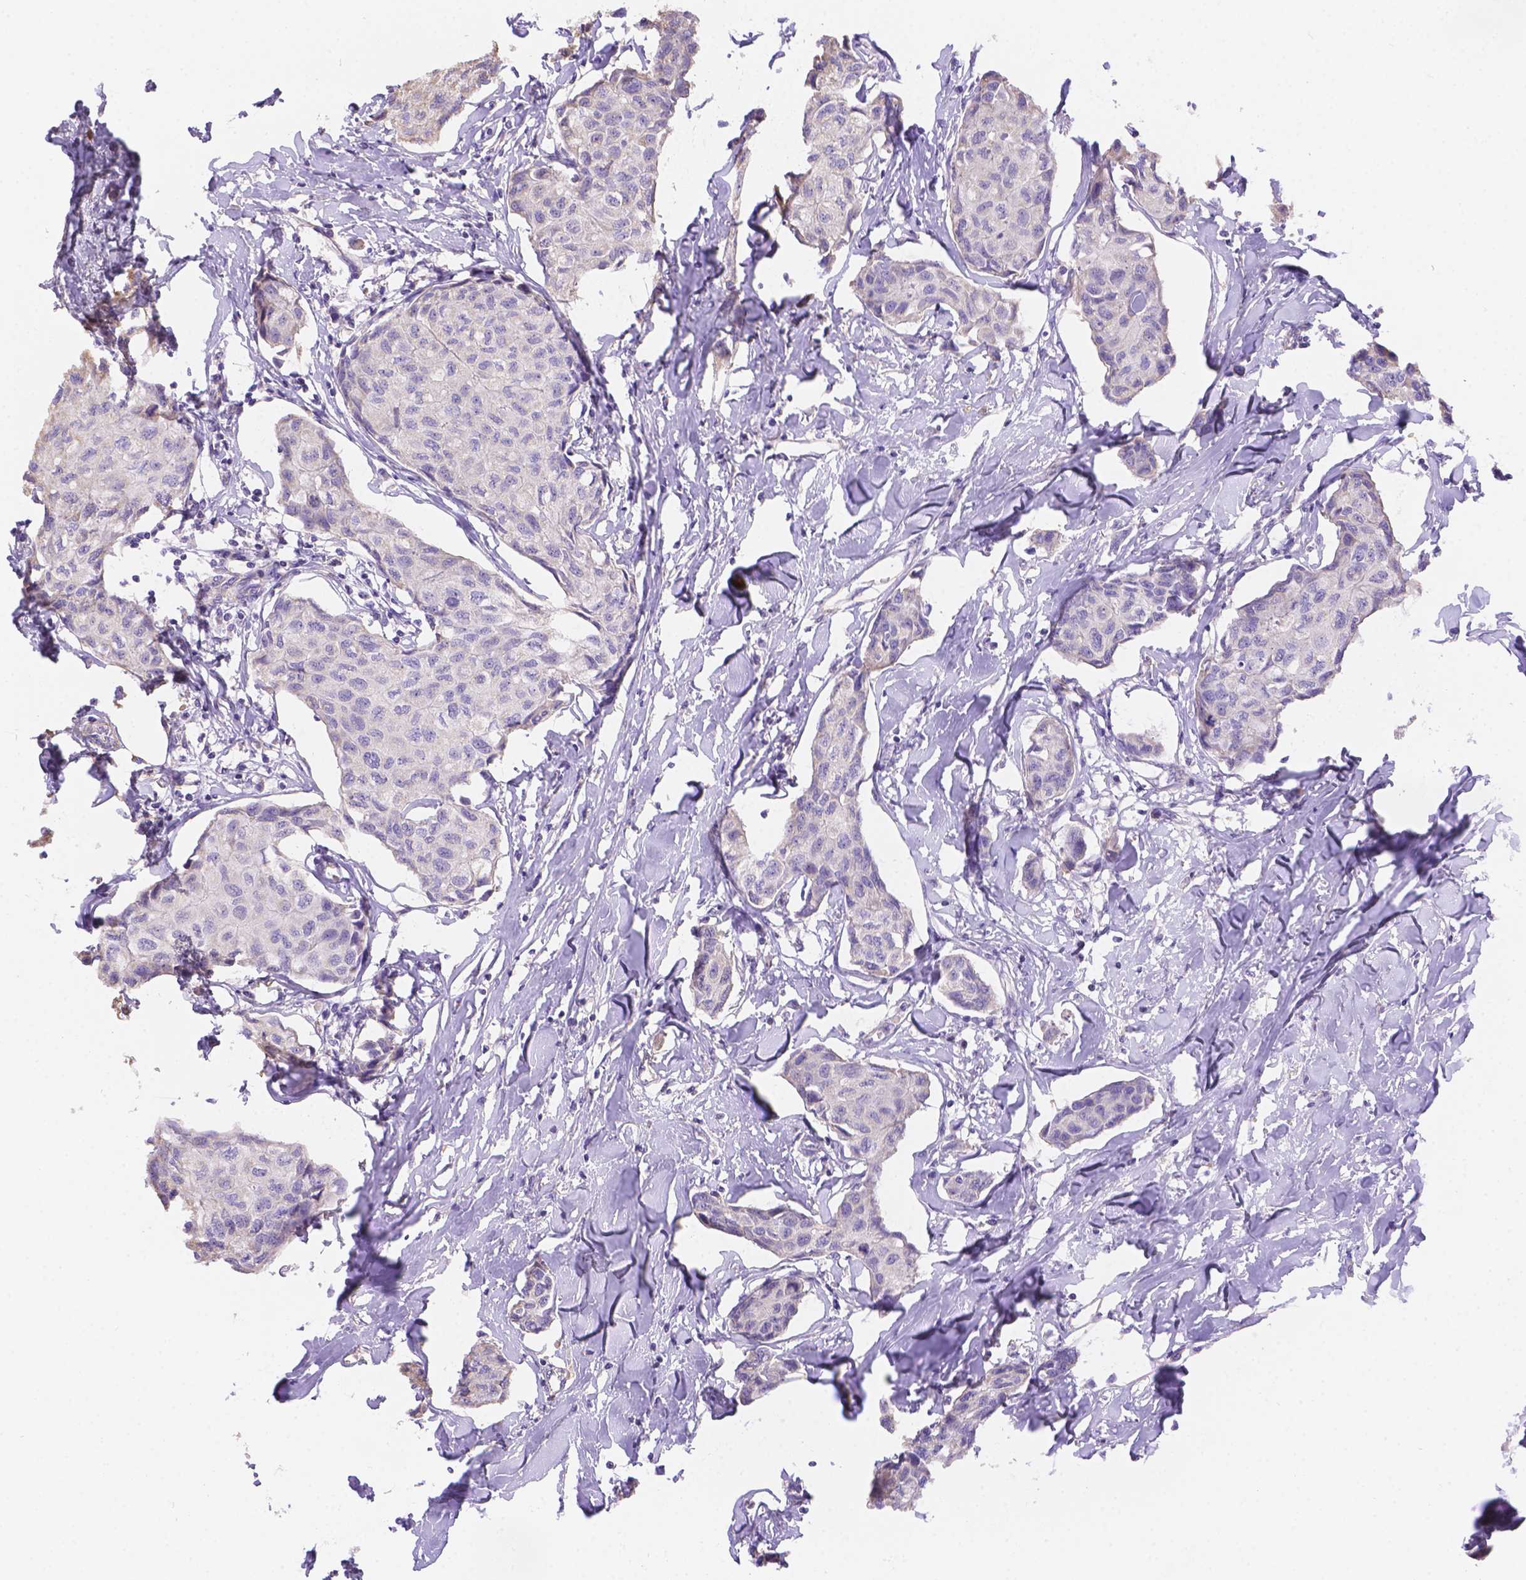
{"staining": {"intensity": "negative", "quantity": "none", "location": "none"}, "tissue": "breast cancer", "cell_type": "Tumor cells", "image_type": "cancer", "snomed": [{"axis": "morphology", "description": "Duct carcinoma"}, {"axis": "topography", "description": "Breast"}], "caption": "IHC histopathology image of neoplastic tissue: human breast cancer stained with DAB (3,3'-diaminobenzidine) exhibits no significant protein staining in tumor cells.", "gene": "NXPE2", "patient": {"sex": "female", "age": 80}}